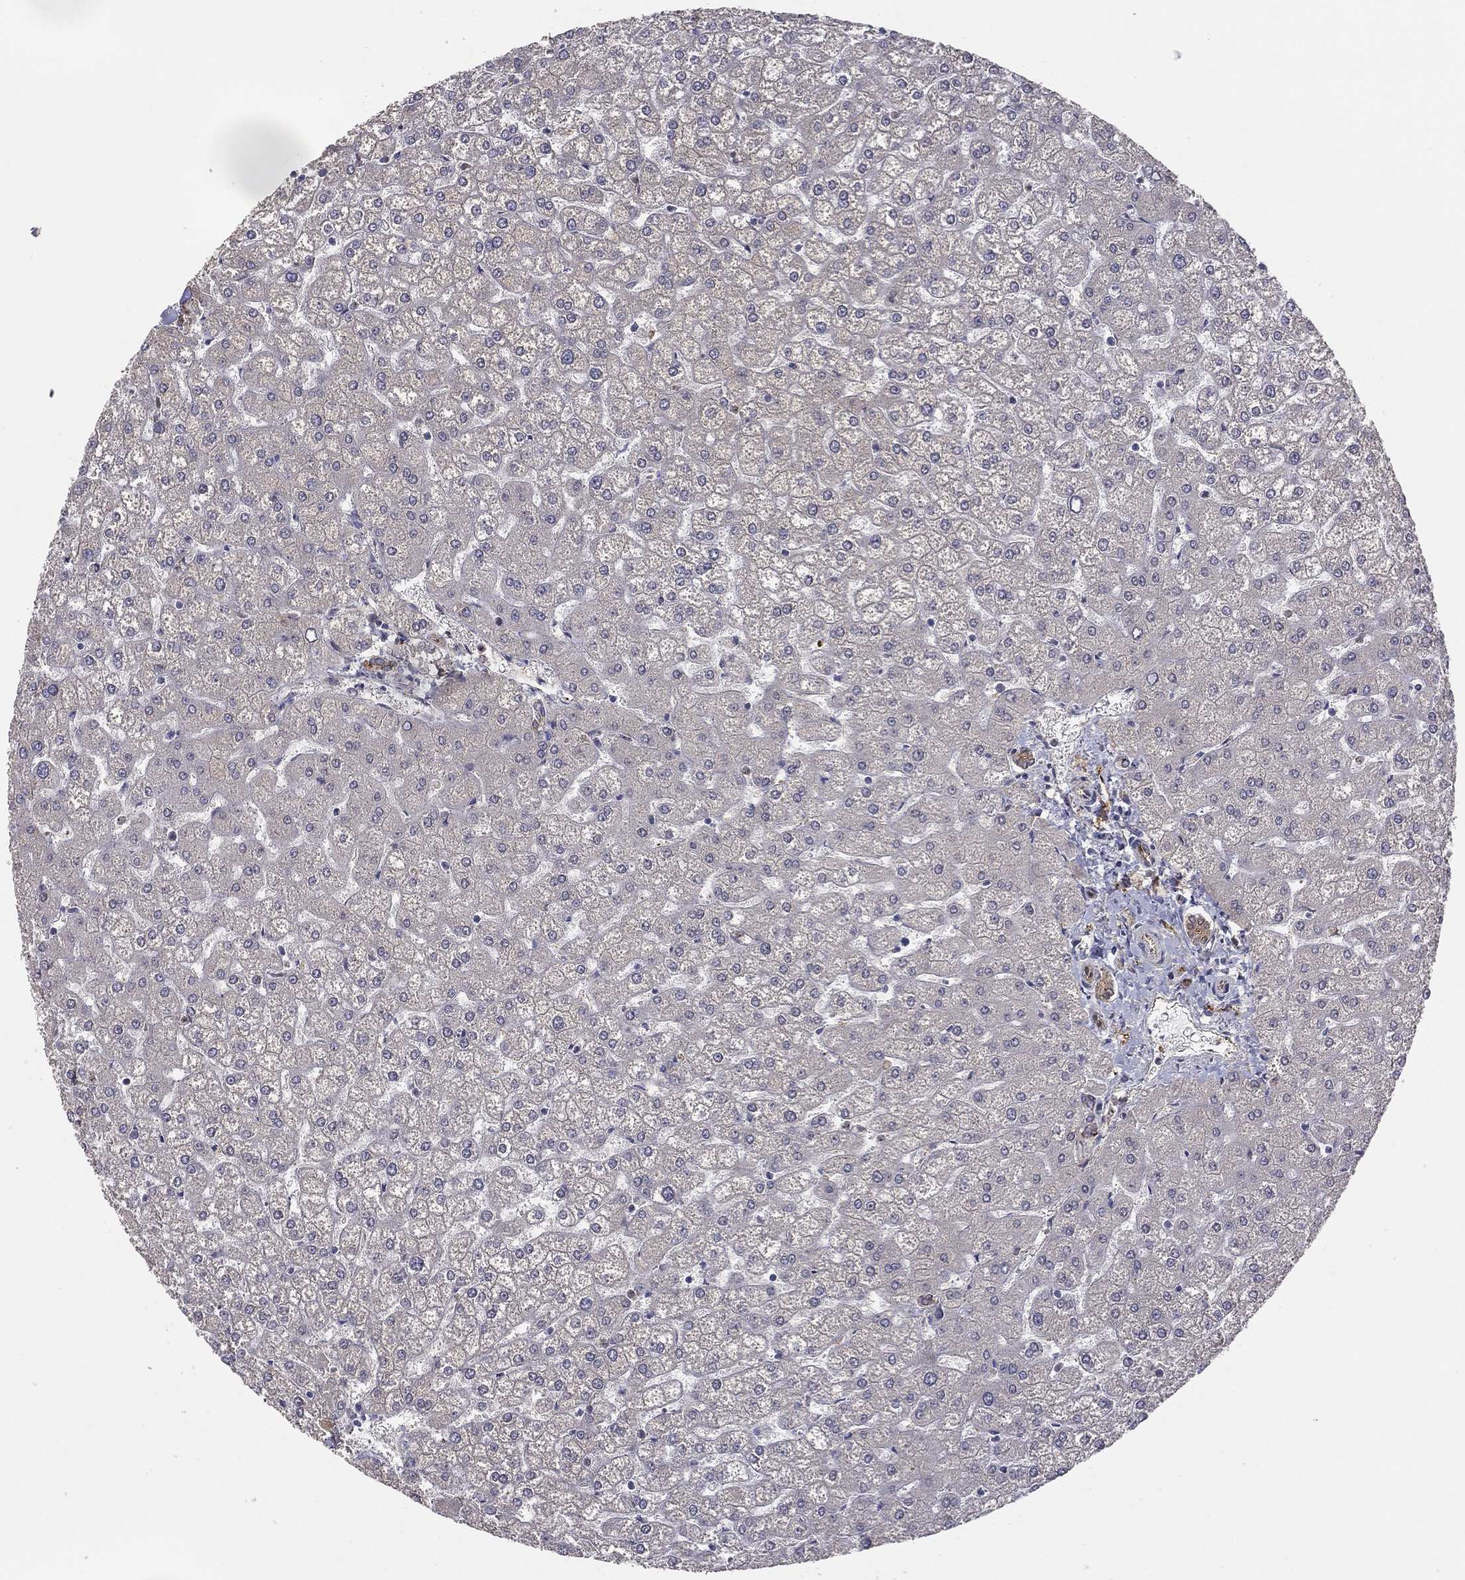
{"staining": {"intensity": "weak", "quantity": ">75%", "location": "cytoplasmic/membranous"}, "tissue": "liver", "cell_type": "Cholangiocytes", "image_type": "normal", "snomed": [{"axis": "morphology", "description": "Normal tissue, NOS"}, {"axis": "topography", "description": "Liver"}], "caption": "Protein staining reveals weak cytoplasmic/membranous staining in approximately >75% of cholangiocytes in benign liver. The staining was performed using DAB (3,3'-diaminobenzidine), with brown indicating positive protein expression. Nuclei are stained blue with hematoxylin.", "gene": "GPALPP1", "patient": {"sex": "female", "age": 32}}